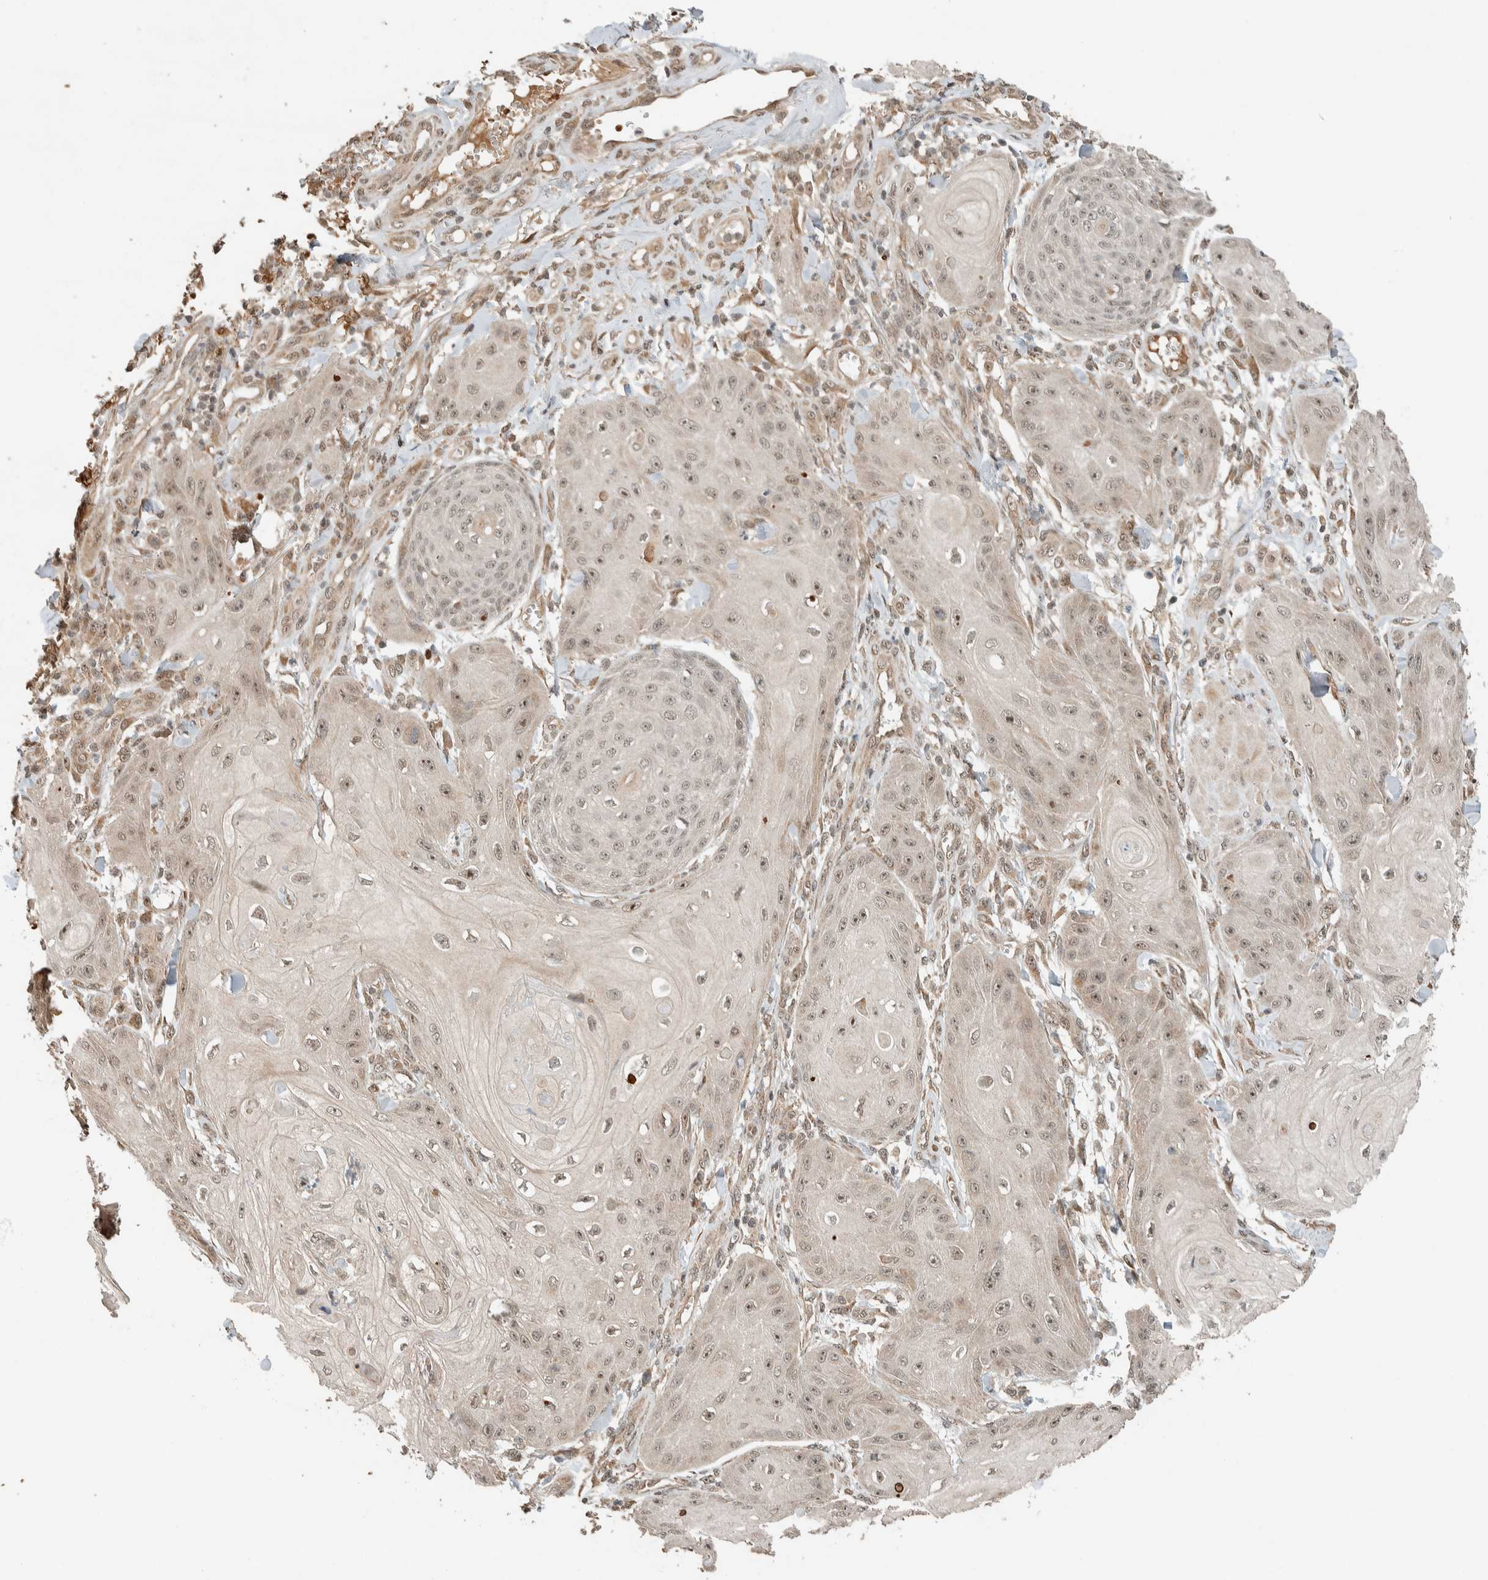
{"staining": {"intensity": "weak", "quantity": ">75%", "location": "cytoplasmic/membranous,nuclear"}, "tissue": "skin cancer", "cell_type": "Tumor cells", "image_type": "cancer", "snomed": [{"axis": "morphology", "description": "Squamous cell carcinoma, NOS"}, {"axis": "topography", "description": "Skin"}], "caption": "Immunohistochemistry (IHC) (DAB (3,3'-diaminobenzidine)) staining of skin cancer (squamous cell carcinoma) demonstrates weak cytoplasmic/membranous and nuclear protein expression in about >75% of tumor cells. (DAB IHC, brown staining for protein, blue staining for nuclei).", "gene": "ZBTB2", "patient": {"sex": "male", "age": 74}}